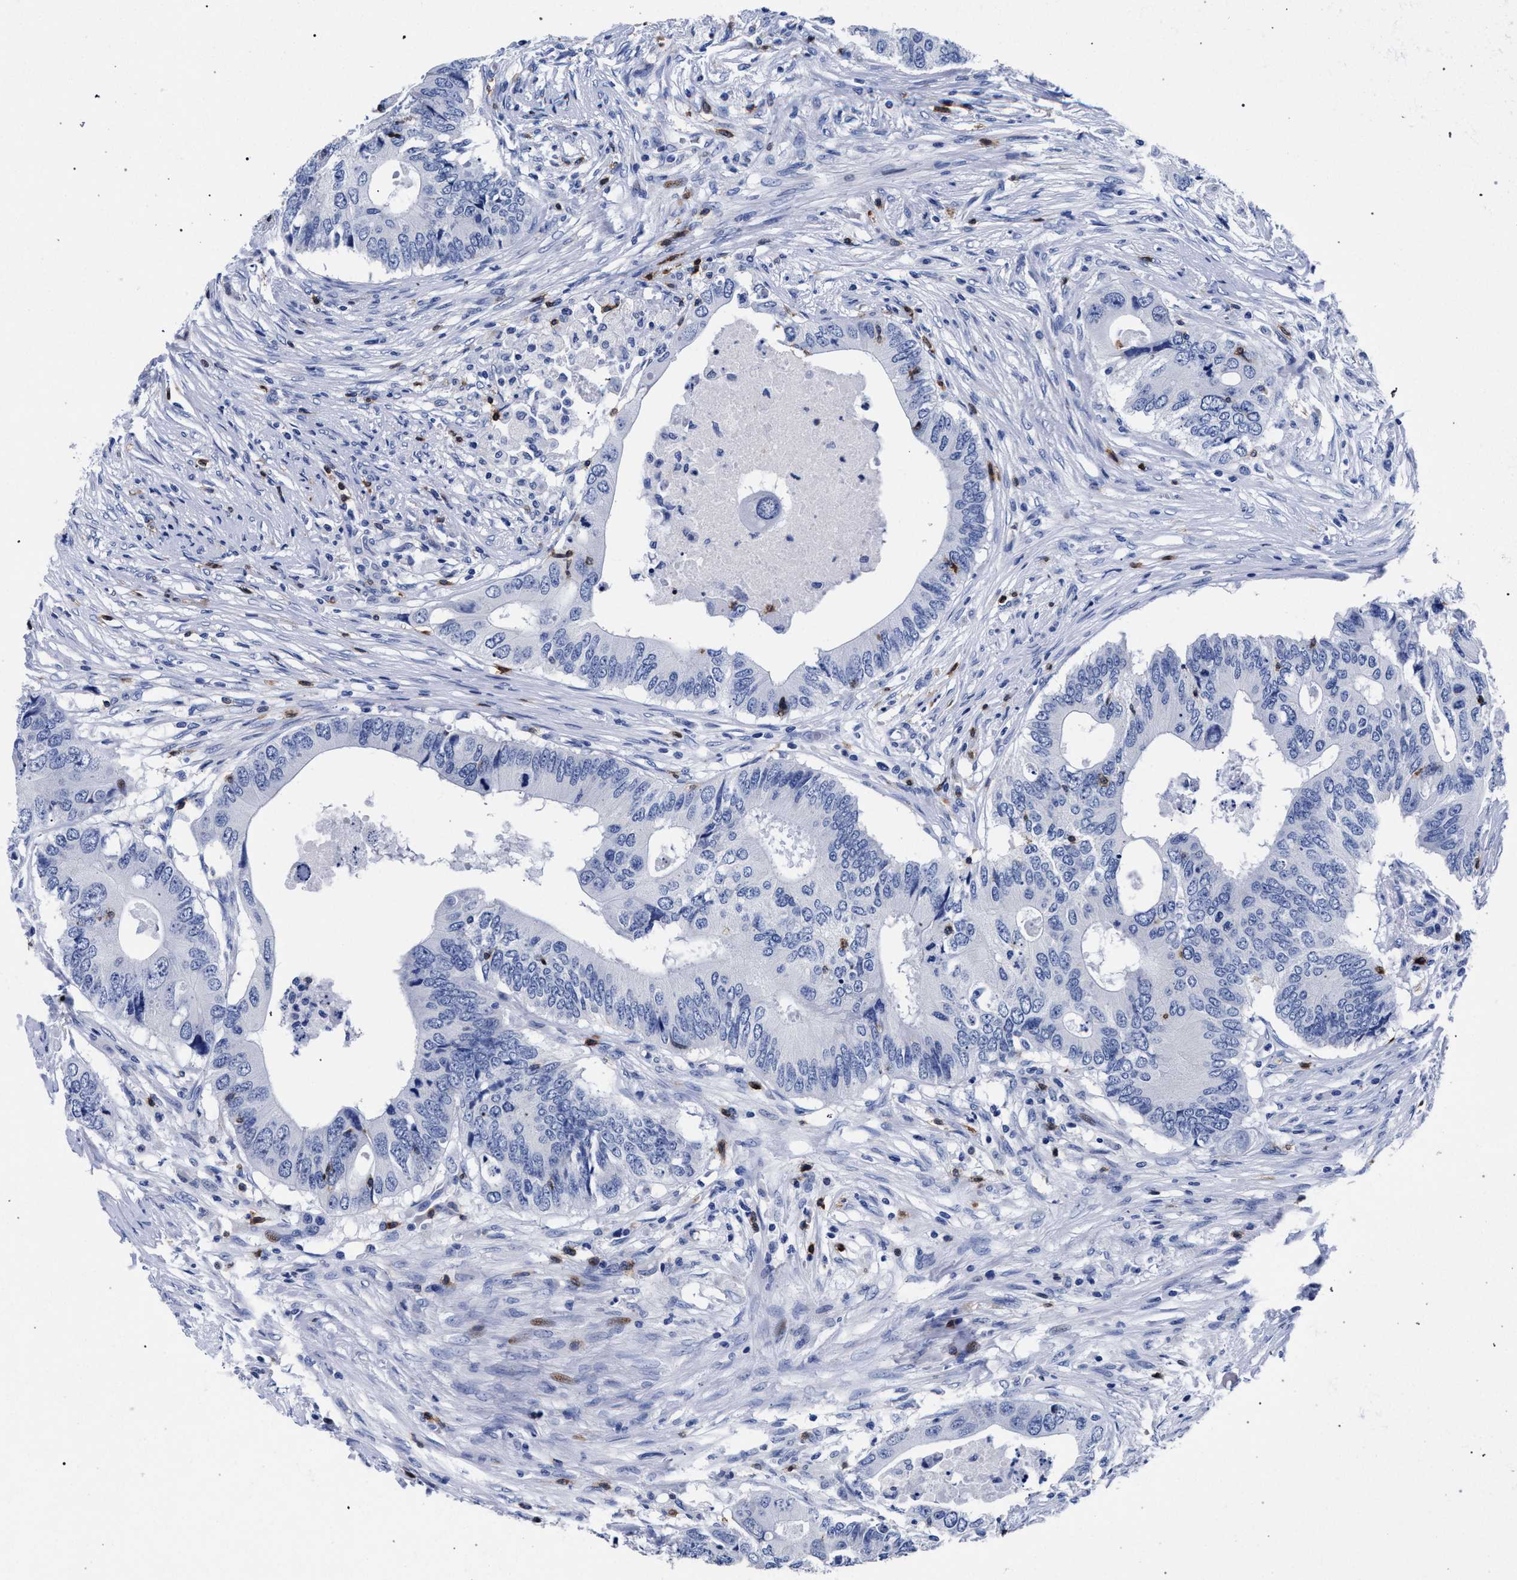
{"staining": {"intensity": "negative", "quantity": "none", "location": "none"}, "tissue": "colorectal cancer", "cell_type": "Tumor cells", "image_type": "cancer", "snomed": [{"axis": "morphology", "description": "Adenocarcinoma, NOS"}, {"axis": "topography", "description": "Colon"}], "caption": "Immunohistochemistry image of colorectal adenocarcinoma stained for a protein (brown), which displays no positivity in tumor cells.", "gene": "KLRK1", "patient": {"sex": "male", "age": 71}}